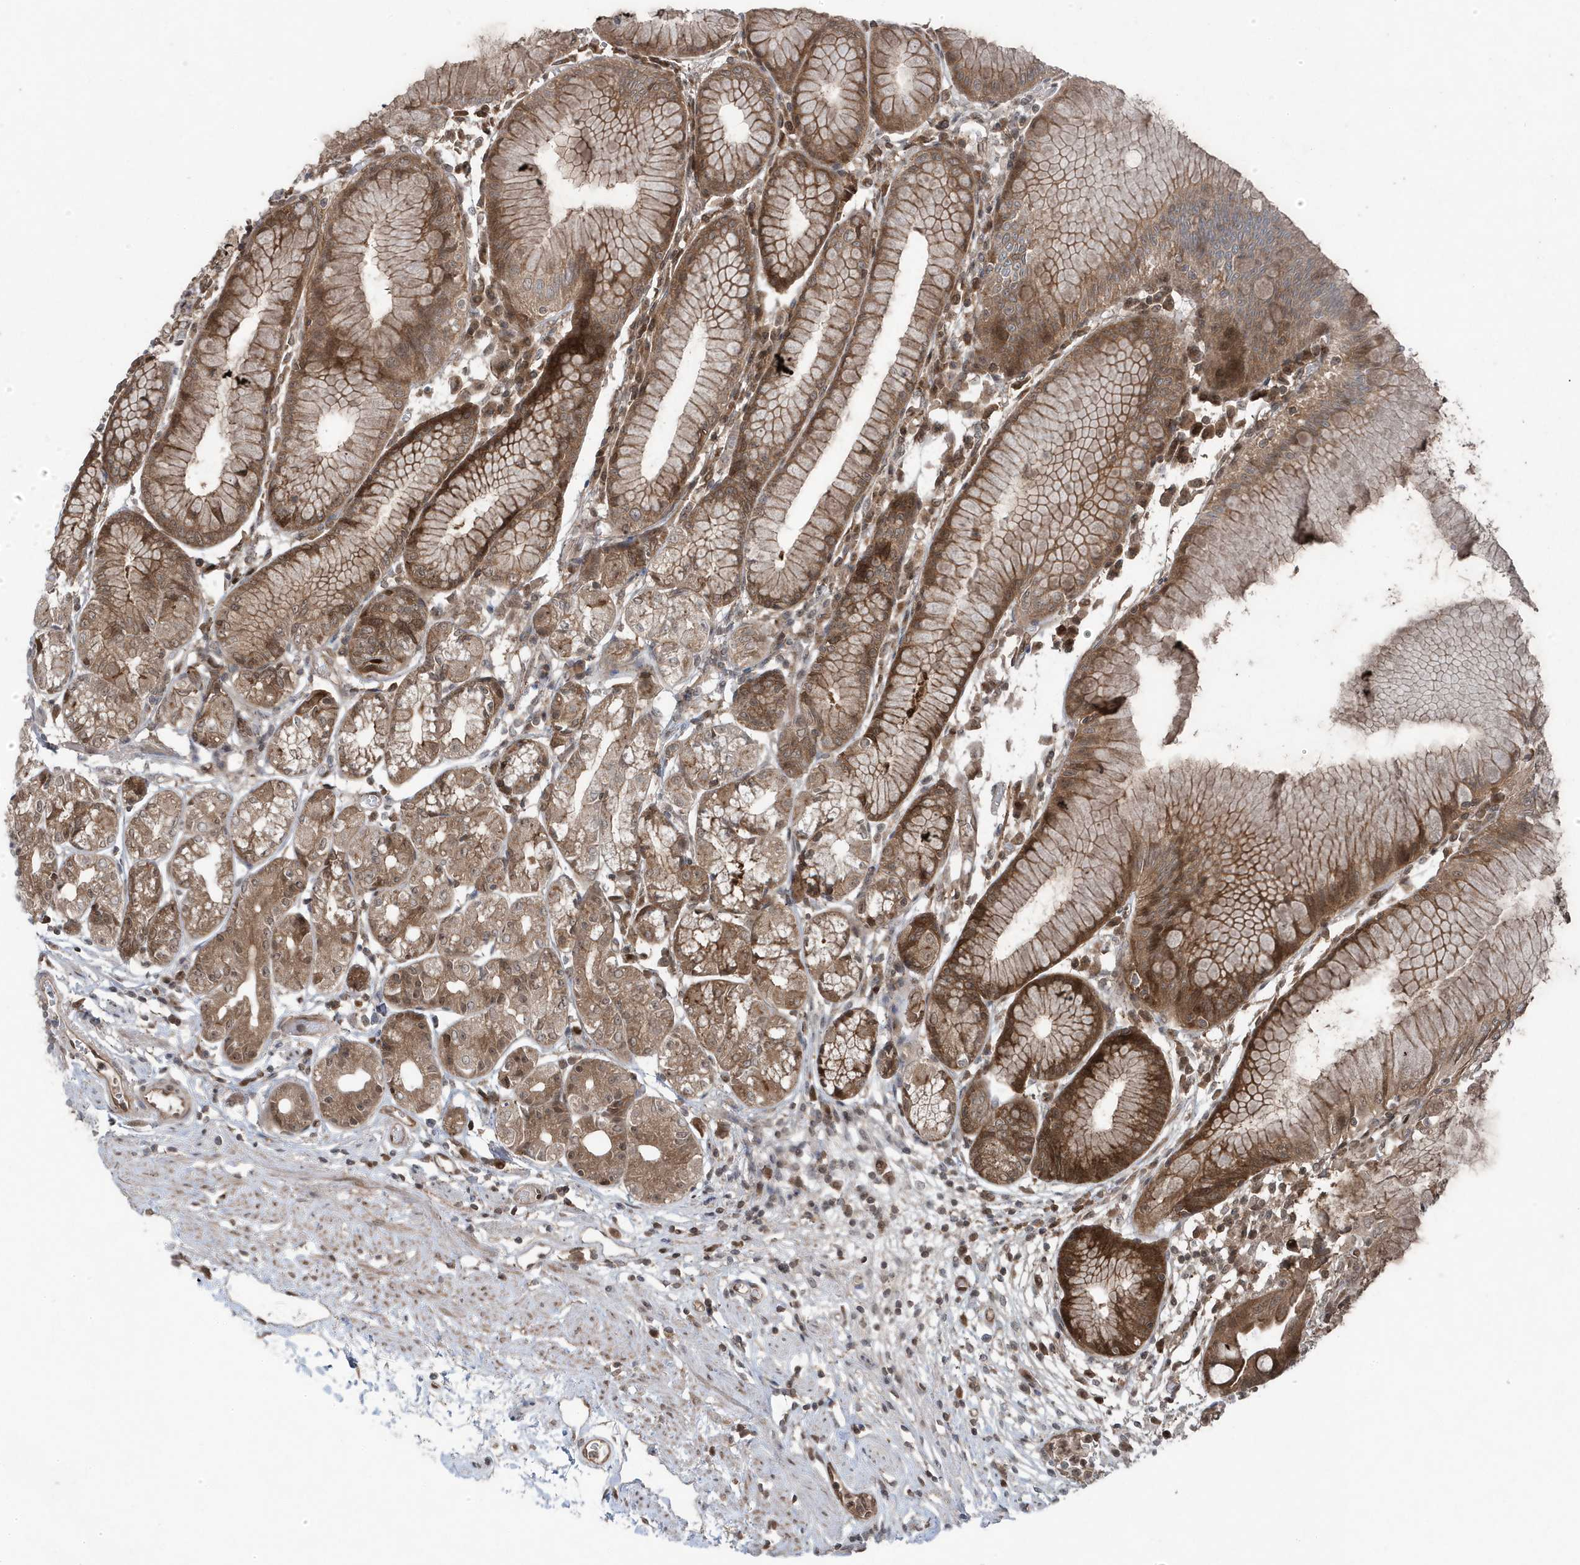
{"staining": {"intensity": "moderate", "quantity": ">75%", "location": "cytoplasmic/membranous"}, "tissue": "stomach", "cell_type": "Glandular cells", "image_type": "normal", "snomed": [{"axis": "morphology", "description": "Normal tissue, NOS"}, {"axis": "topography", "description": "Stomach"}], "caption": "IHC (DAB) staining of normal human stomach demonstrates moderate cytoplasmic/membranous protein positivity in approximately >75% of glandular cells.", "gene": "MAPK1IP1L", "patient": {"sex": "female", "age": 57}}